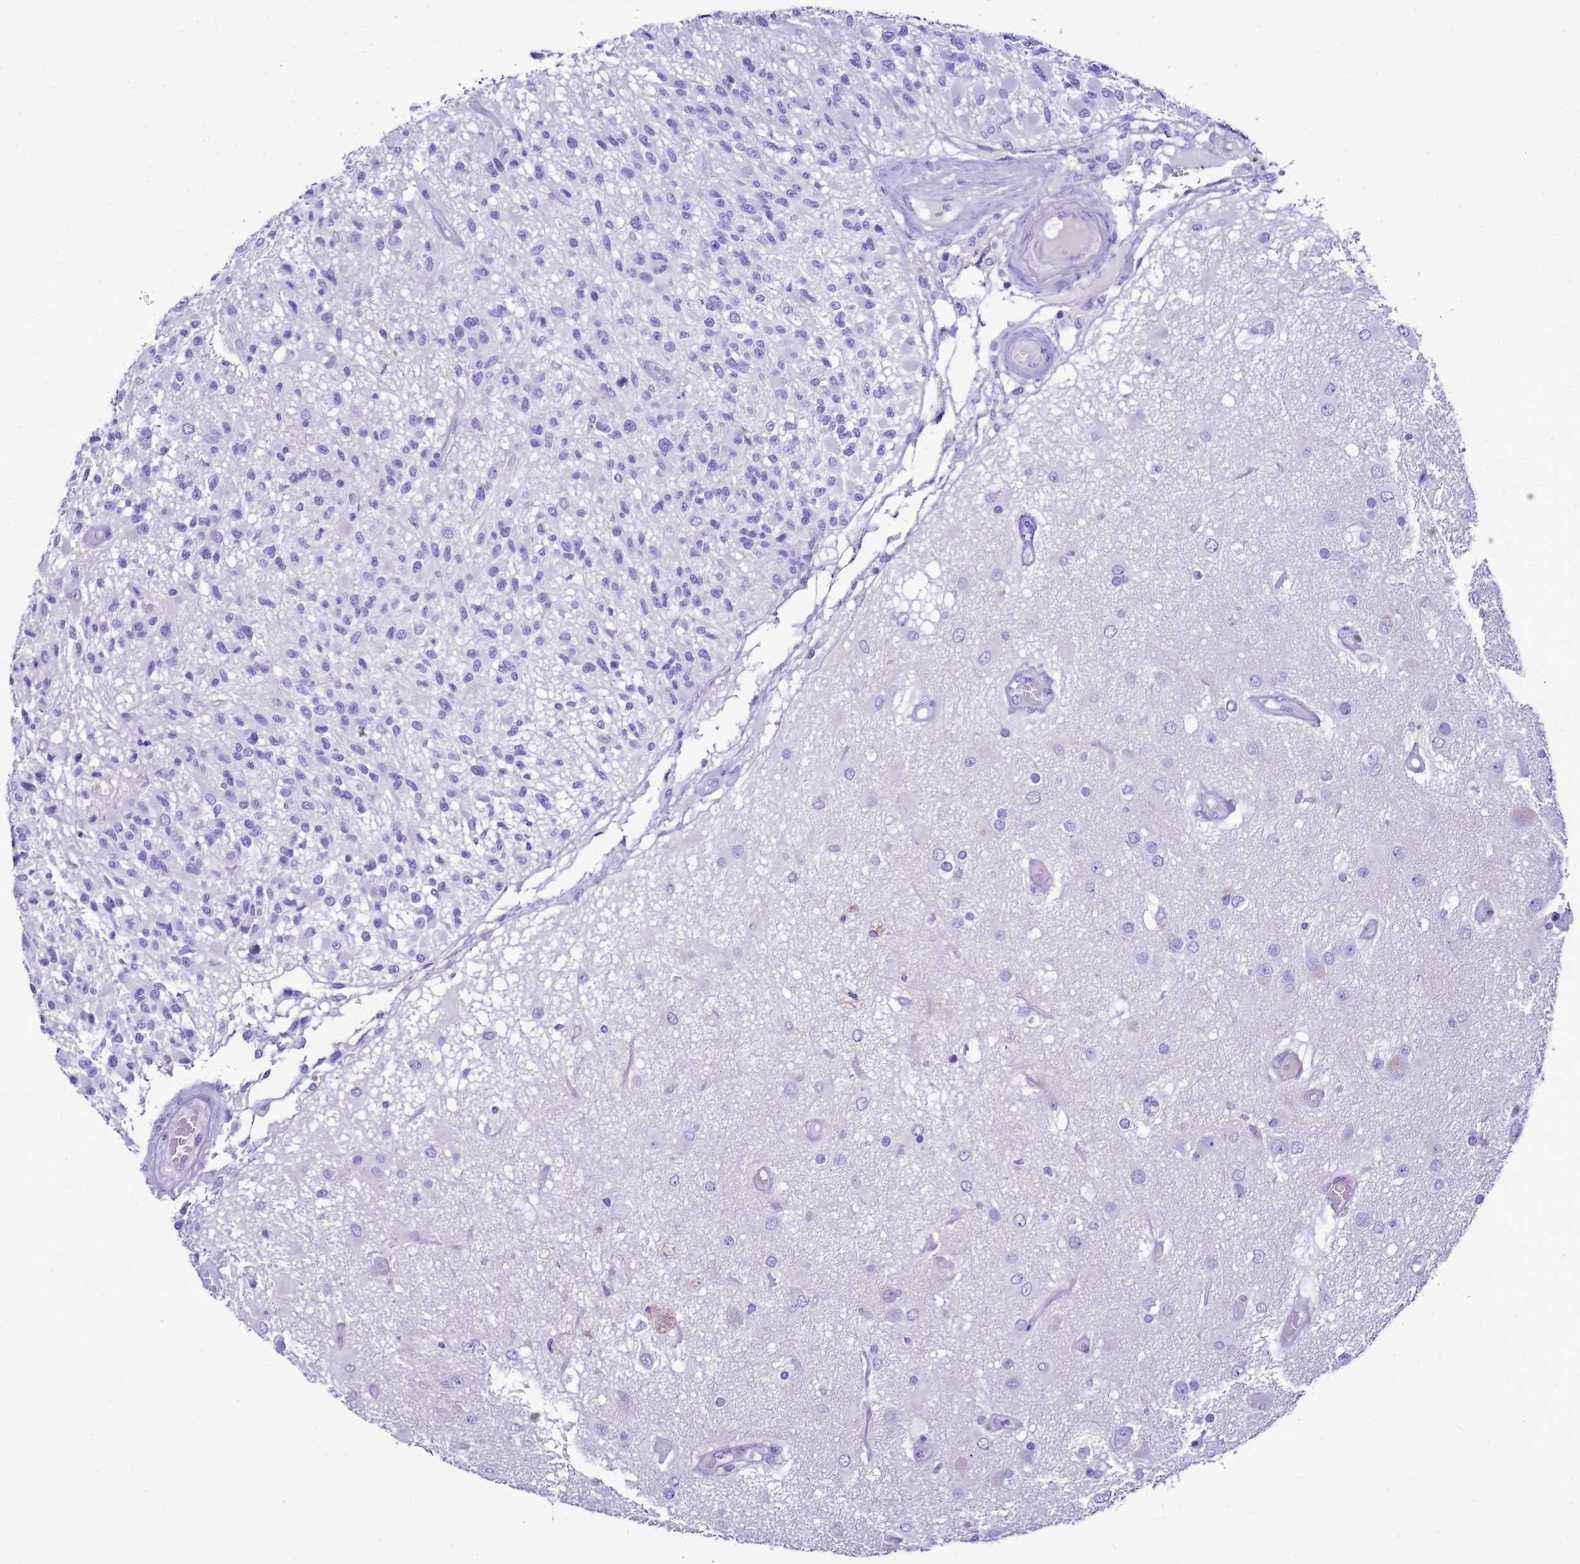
{"staining": {"intensity": "negative", "quantity": "none", "location": "none"}, "tissue": "glioma", "cell_type": "Tumor cells", "image_type": "cancer", "snomed": [{"axis": "morphology", "description": "Glioma, malignant, High grade"}, {"axis": "morphology", "description": "Glioblastoma, NOS"}, {"axis": "topography", "description": "Brain"}], "caption": "Tumor cells are negative for protein expression in human glioma.", "gene": "BEST2", "patient": {"sex": "male", "age": 60}}